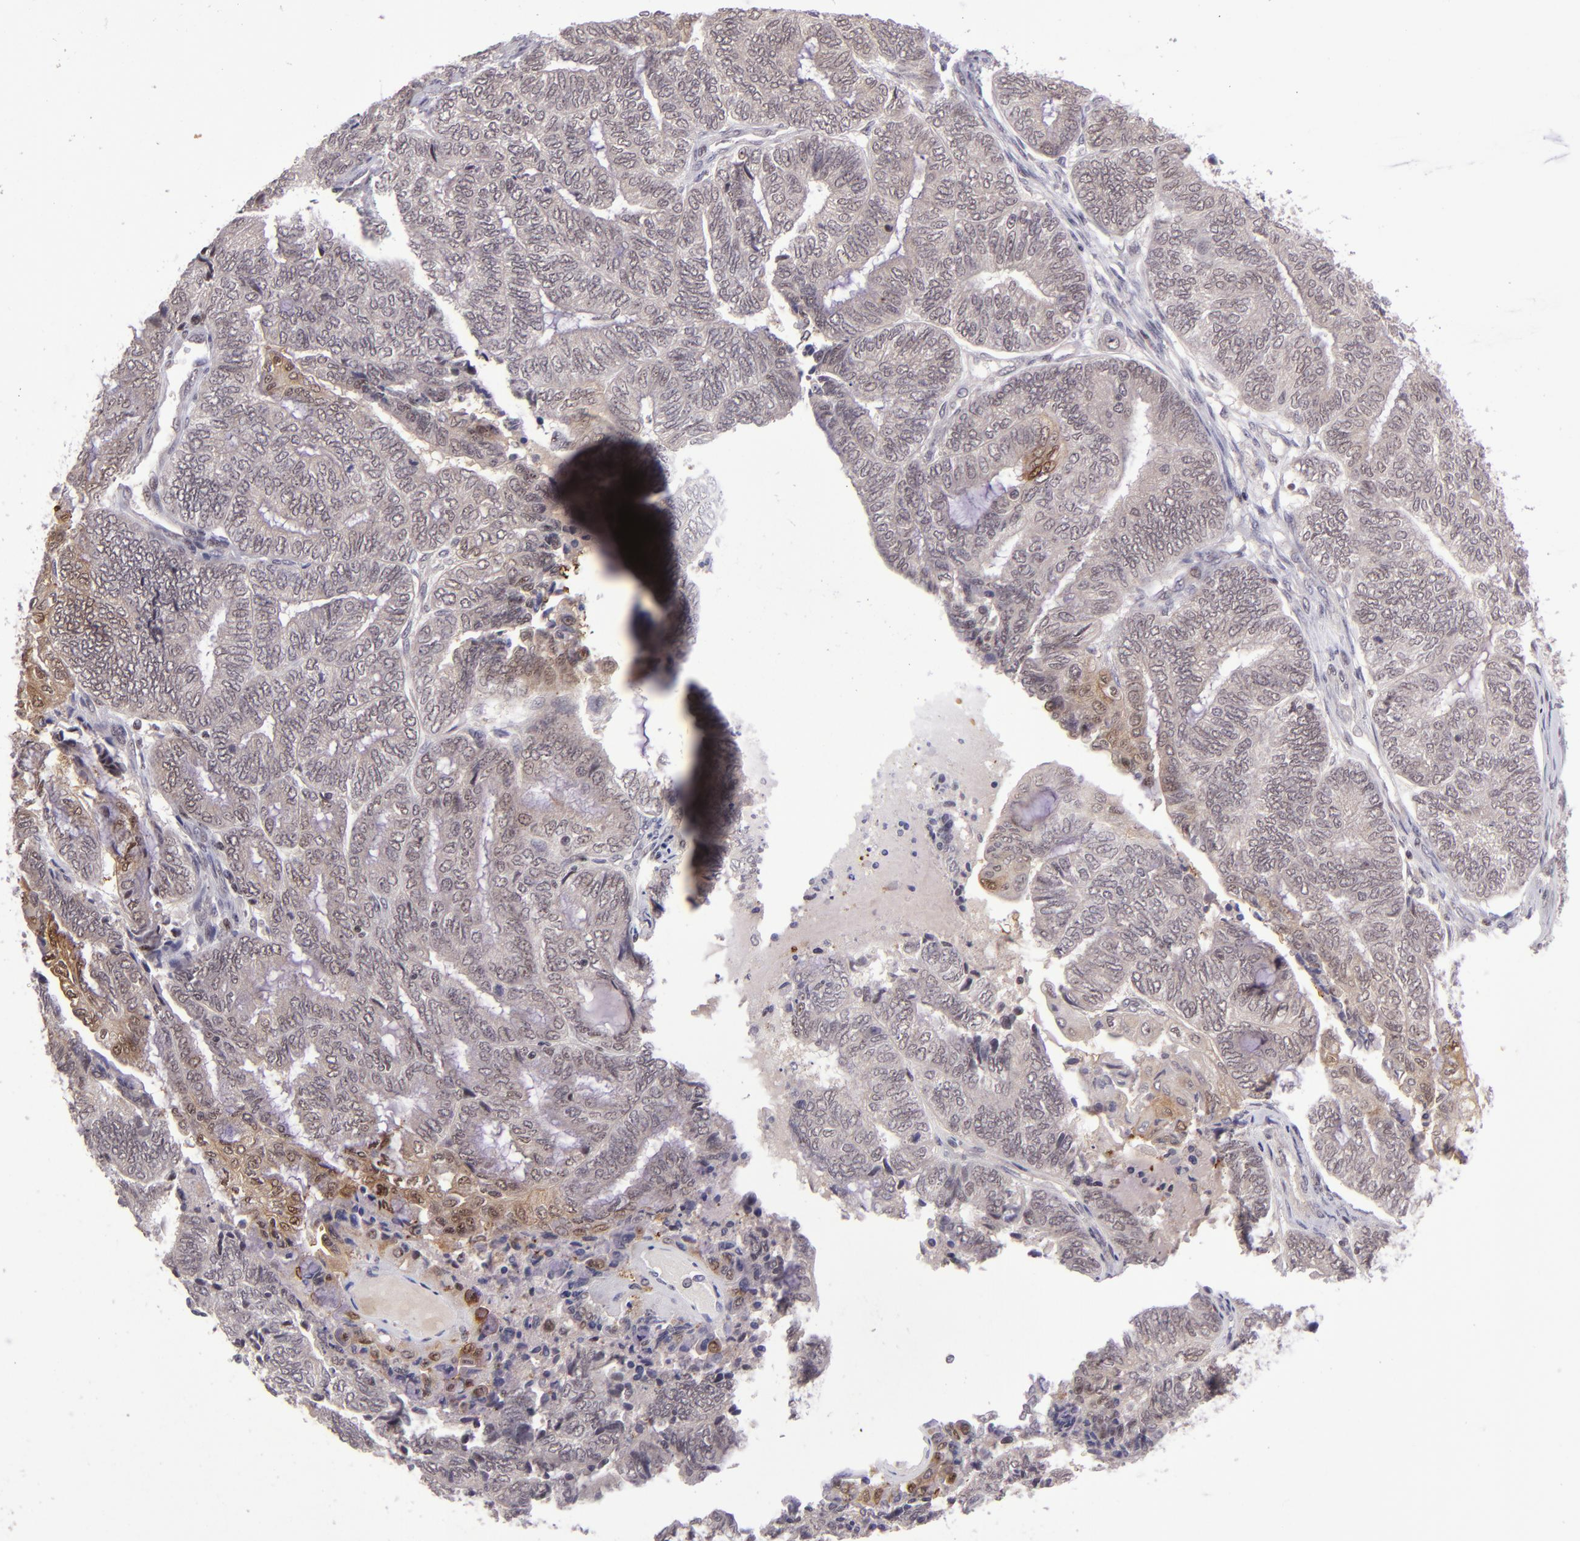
{"staining": {"intensity": "weak", "quantity": ">75%", "location": "cytoplasmic/membranous"}, "tissue": "endometrial cancer", "cell_type": "Tumor cells", "image_type": "cancer", "snomed": [{"axis": "morphology", "description": "Adenocarcinoma, NOS"}, {"axis": "topography", "description": "Uterus"}, {"axis": "topography", "description": "Endometrium"}], "caption": "Protein expression analysis of endometrial cancer shows weak cytoplasmic/membranous positivity in approximately >75% of tumor cells.", "gene": "PCNX4", "patient": {"sex": "female", "age": 70}}